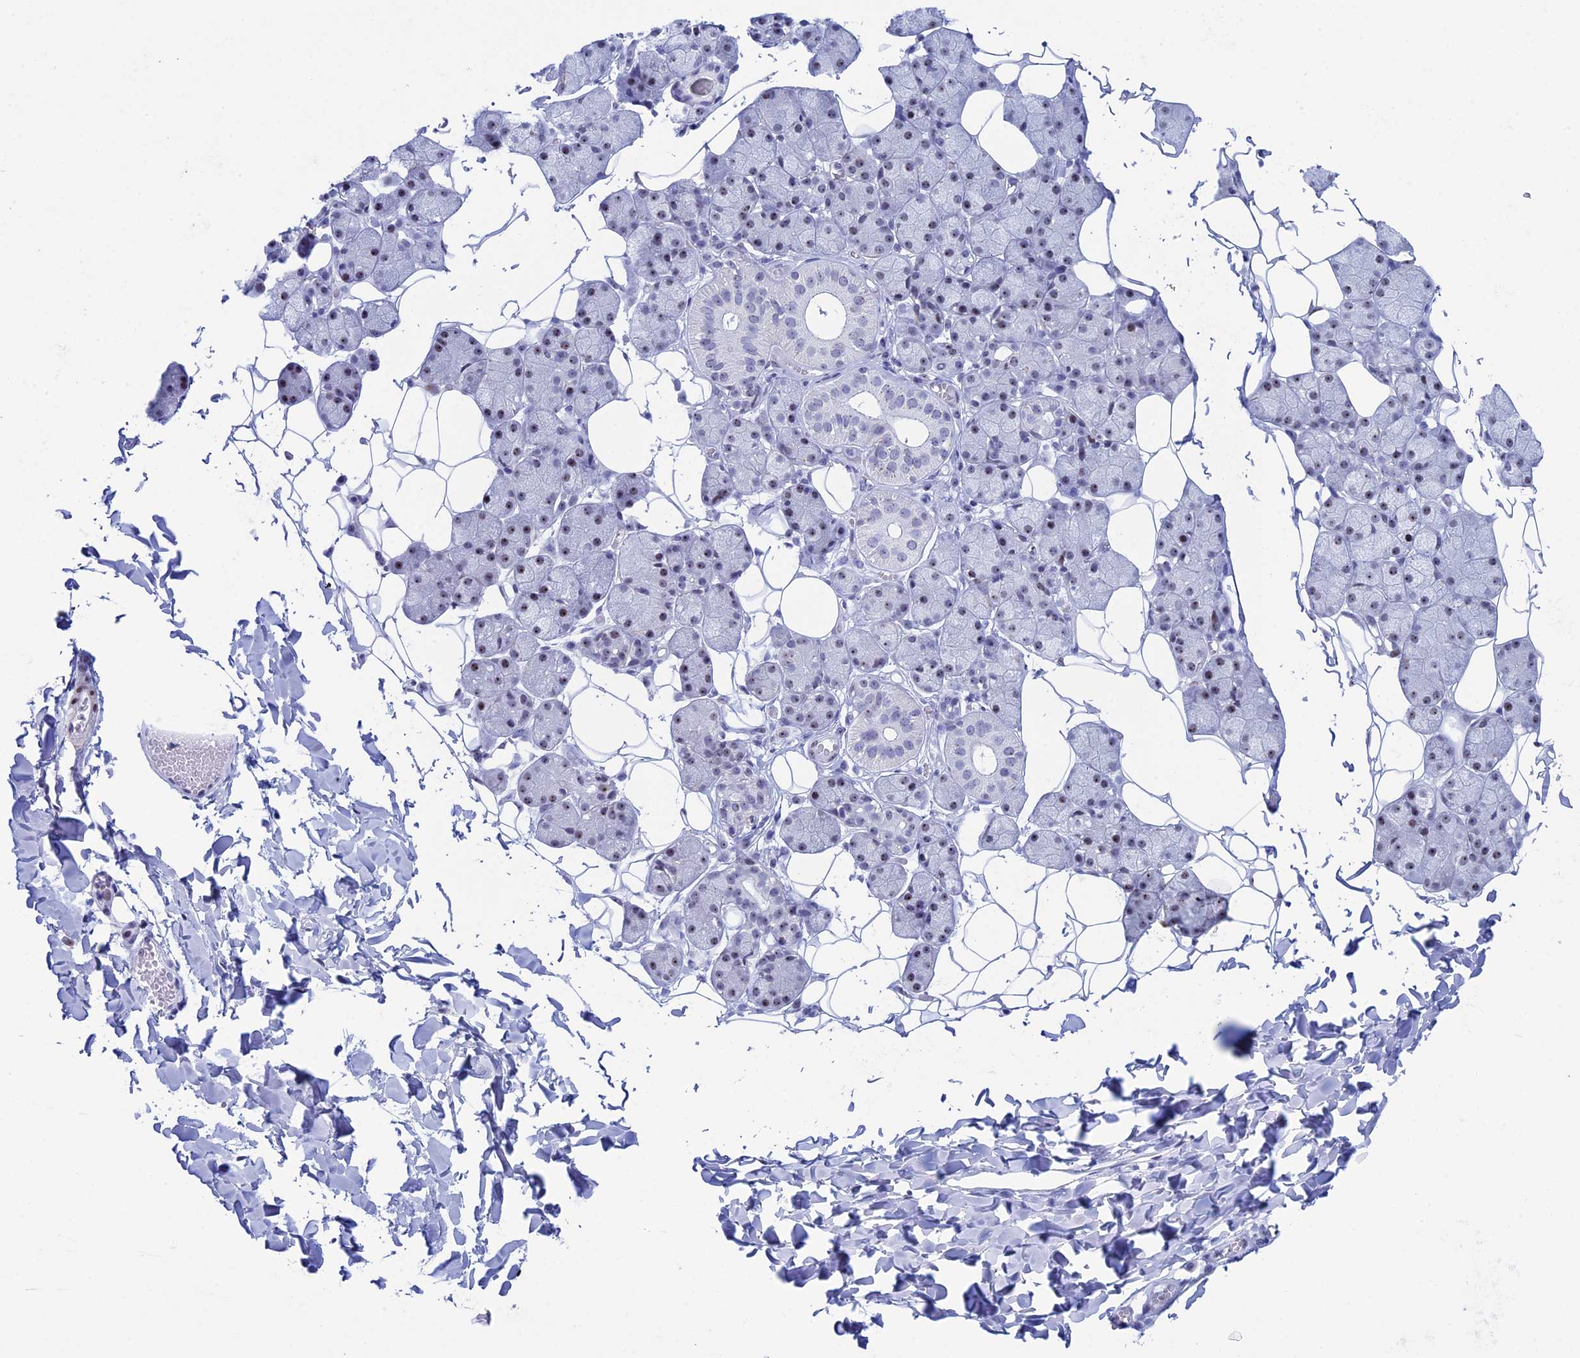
{"staining": {"intensity": "moderate", "quantity": "<25%", "location": "nuclear"}, "tissue": "salivary gland", "cell_type": "Glandular cells", "image_type": "normal", "snomed": [{"axis": "morphology", "description": "Normal tissue, NOS"}, {"axis": "topography", "description": "Salivary gland"}], "caption": "Protein staining displays moderate nuclear expression in about <25% of glandular cells in benign salivary gland.", "gene": "CCDC86", "patient": {"sex": "female", "age": 33}}